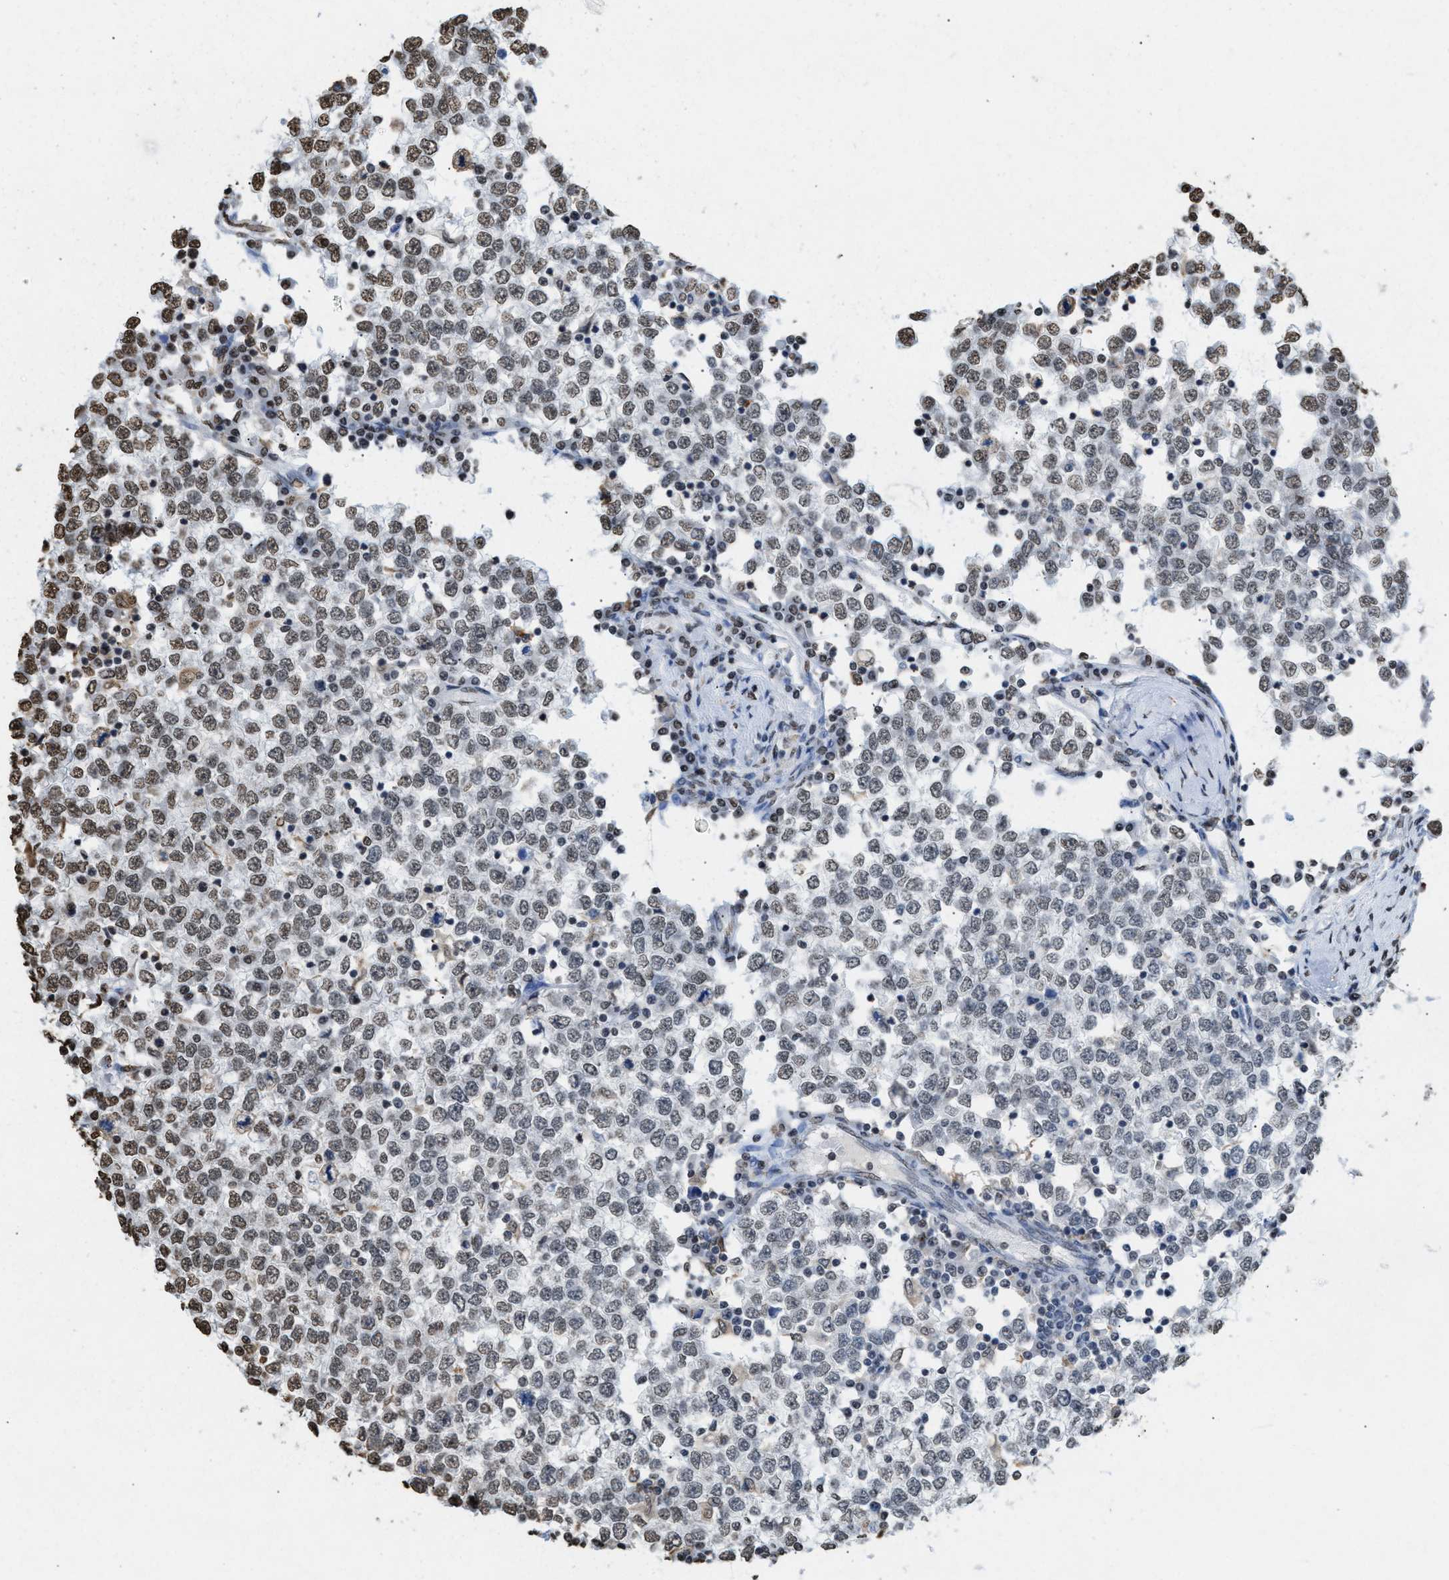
{"staining": {"intensity": "weak", "quantity": "25%-75%", "location": "nuclear"}, "tissue": "testis cancer", "cell_type": "Tumor cells", "image_type": "cancer", "snomed": [{"axis": "morphology", "description": "Seminoma, NOS"}, {"axis": "topography", "description": "Testis"}], "caption": "This image exhibits seminoma (testis) stained with immunohistochemistry to label a protein in brown. The nuclear of tumor cells show weak positivity for the protein. Nuclei are counter-stained blue.", "gene": "NUP88", "patient": {"sex": "male", "age": 65}}